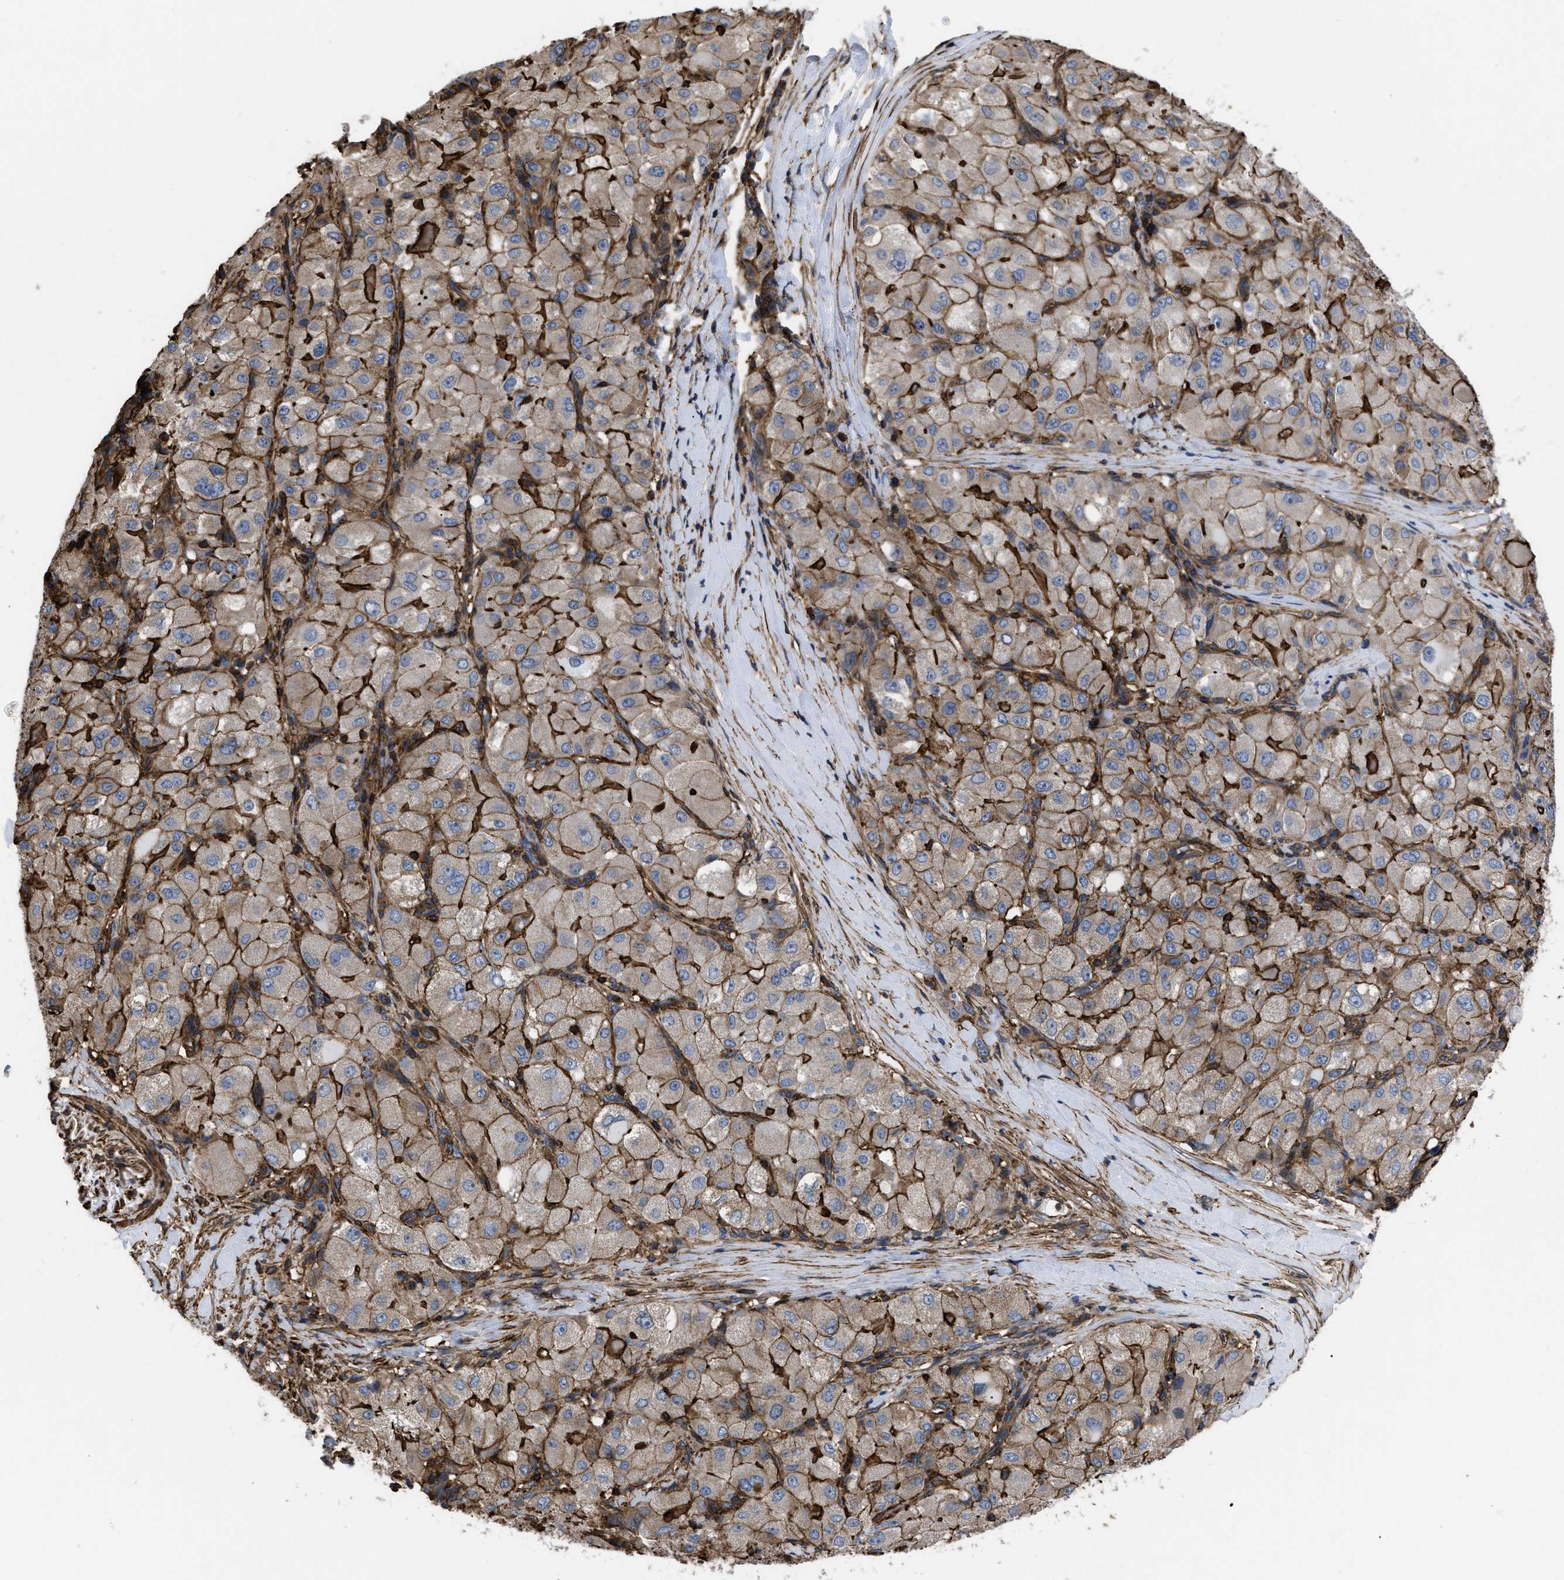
{"staining": {"intensity": "moderate", "quantity": ">75%", "location": "cytoplasmic/membranous"}, "tissue": "liver cancer", "cell_type": "Tumor cells", "image_type": "cancer", "snomed": [{"axis": "morphology", "description": "Carcinoma, Hepatocellular, NOS"}, {"axis": "topography", "description": "Liver"}], "caption": "Immunohistochemical staining of liver hepatocellular carcinoma reveals medium levels of moderate cytoplasmic/membranous expression in approximately >75% of tumor cells.", "gene": "SCUBE2", "patient": {"sex": "male", "age": 80}}